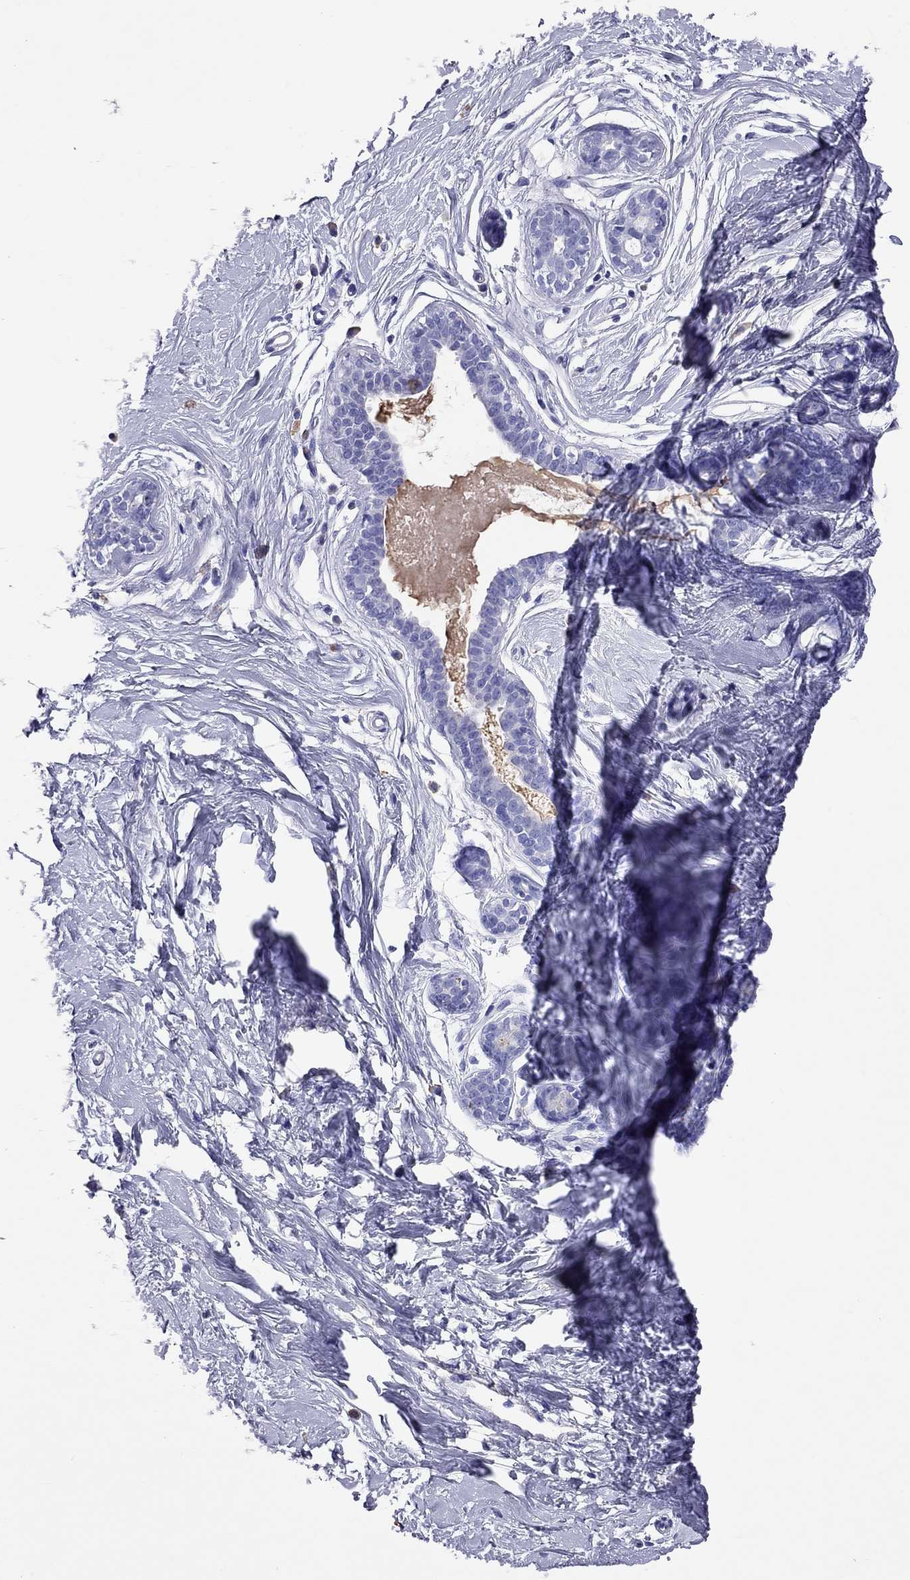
{"staining": {"intensity": "negative", "quantity": "none", "location": "none"}, "tissue": "breast", "cell_type": "Adipocytes", "image_type": "normal", "snomed": [{"axis": "morphology", "description": "Normal tissue, NOS"}, {"axis": "topography", "description": "Breast"}], "caption": "Histopathology image shows no protein positivity in adipocytes of unremarkable breast. (Brightfield microscopy of DAB (3,3'-diaminobenzidine) immunohistochemistry at high magnification).", "gene": "CALHM1", "patient": {"sex": "female", "age": 37}}